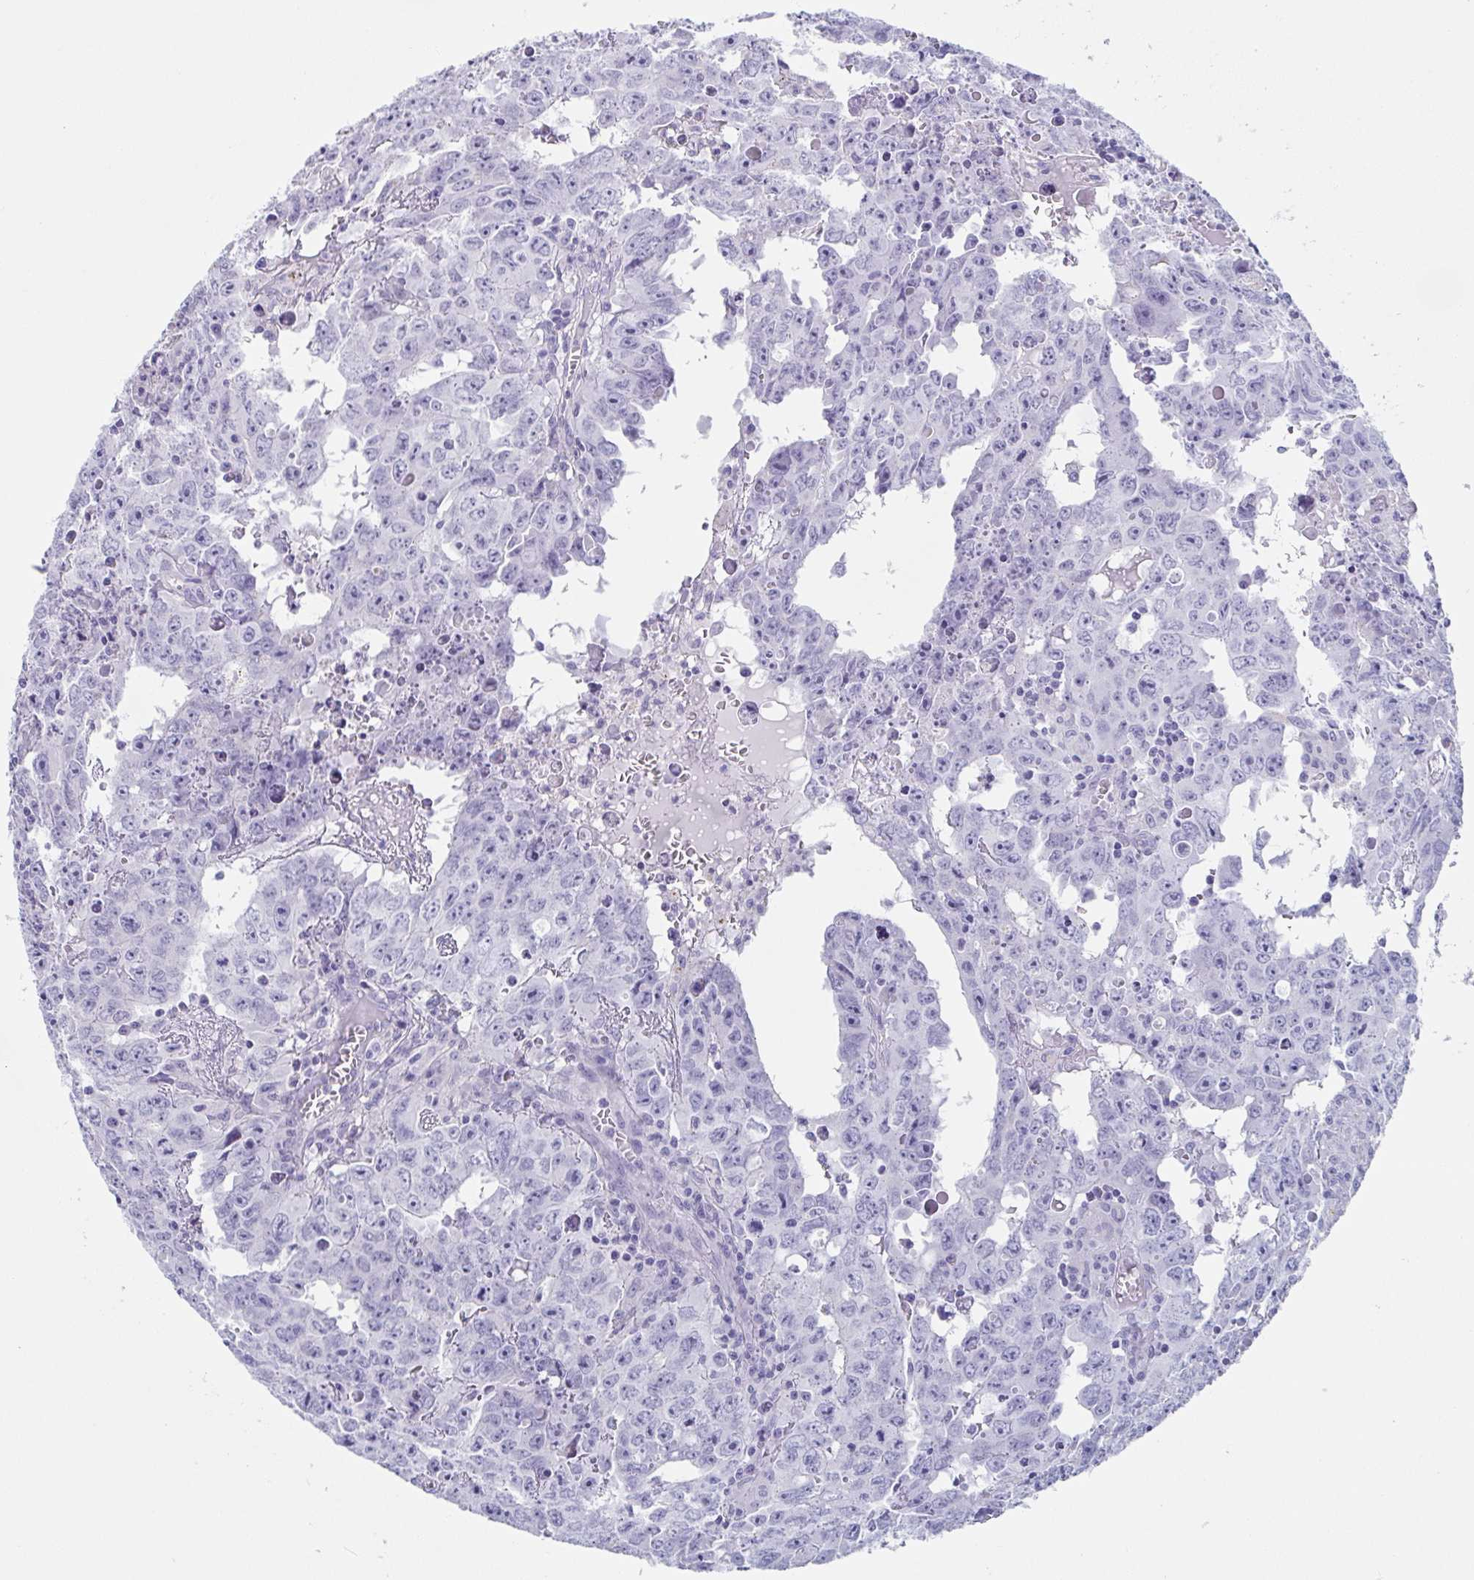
{"staining": {"intensity": "negative", "quantity": "none", "location": "none"}, "tissue": "testis cancer", "cell_type": "Tumor cells", "image_type": "cancer", "snomed": [{"axis": "morphology", "description": "Carcinoma, Embryonal, NOS"}, {"axis": "topography", "description": "Testis"}], "caption": "A micrograph of testis embryonal carcinoma stained for a protein exhibits no brown staining in tumor cells.", "gene": "TAGLN3", "patient": {"sex": "male", "age": 22}}